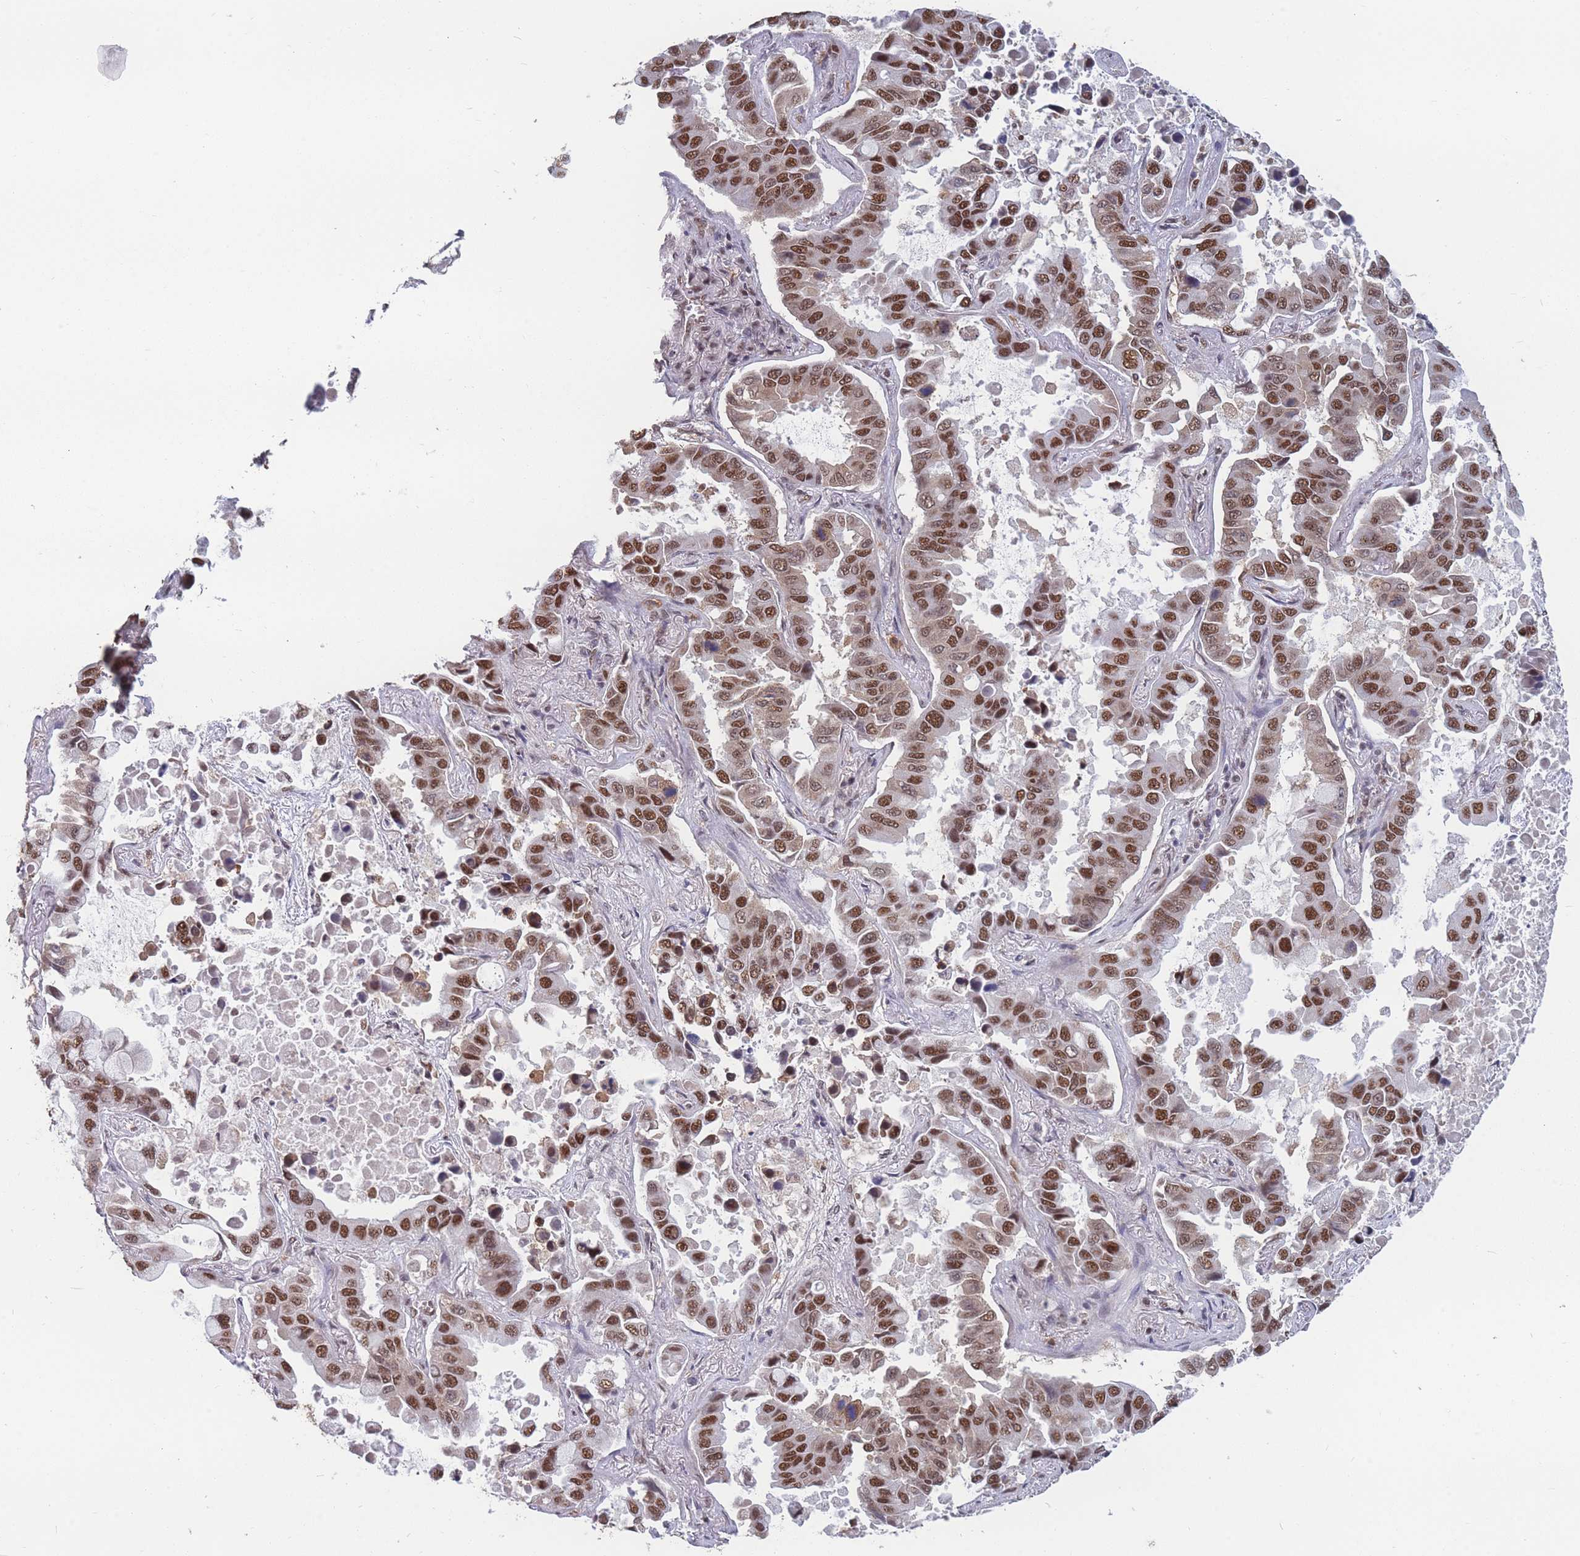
{"staining": {"intensity": "moderate", "quantity": ">75%", "location": "nuclear"}, "tissue": "lung cancer", "cell_type": "Tumor cells", "image_type": "cancer", "snomed": [{"axis": "morphology", "description": "Adenocarcinoma, NOS"}, {"axis": "topography", "description": "Lung"}], "caption": "Immunohistochemistry (IHC) micrograph of neoplastic tissue: lung cancer (adenocarcinoma) stained using IHC reveals medium levels of moderate protein expression localized specifically in the nuclear of tumor cells, appearing as a nuclear brown color.", "gene": "SNRPA1", "patient": {"sex": "male", "age": 64}}